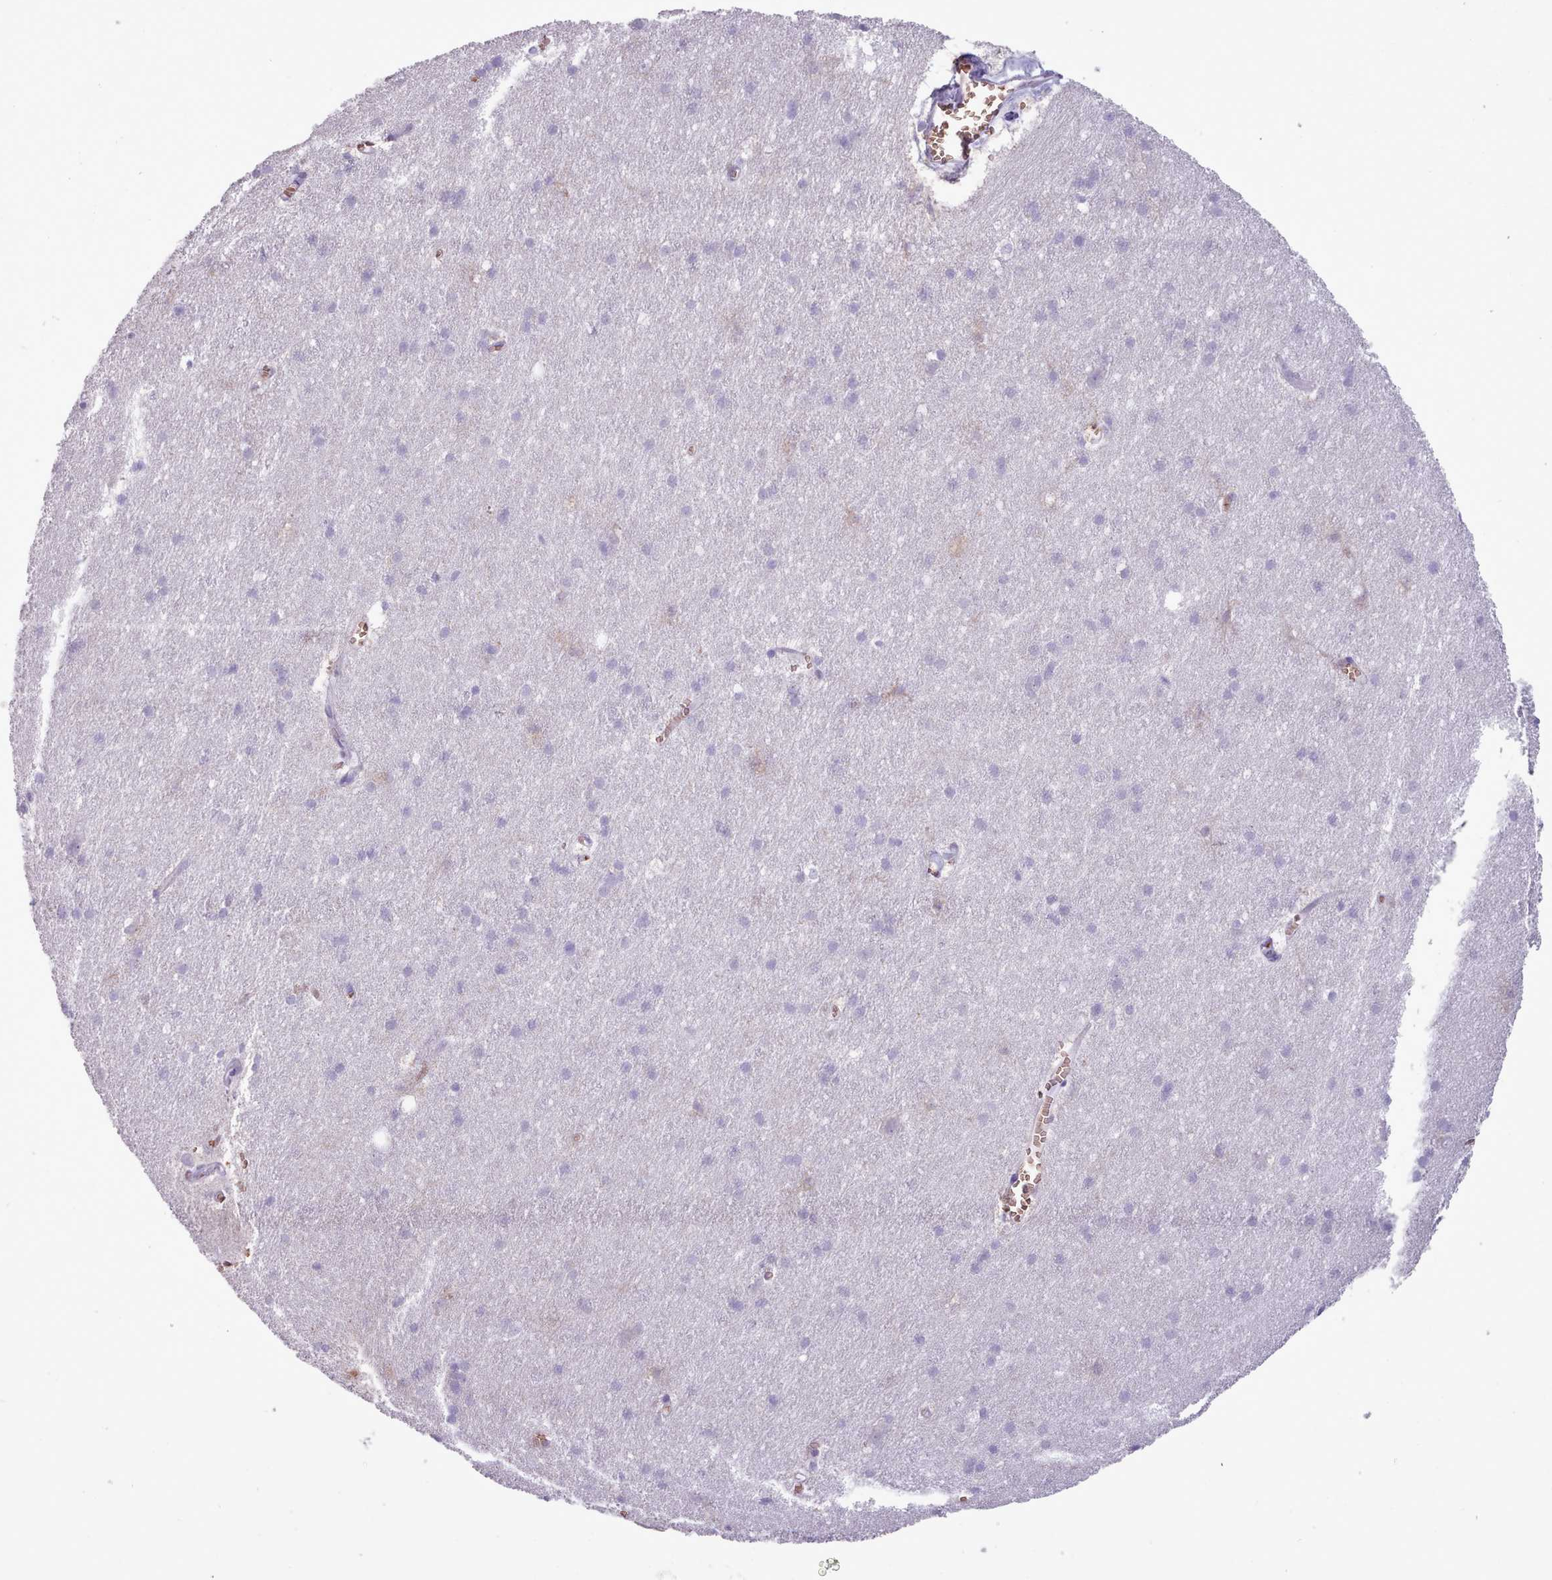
{"staining": {"intensity": "negative", "quantity": "none", "location": "none"}, "tissue": "cerebral cortex", "cell_type": "Endothelial cells", "image_type": "normal", "snomed": [{"axis": "morphology", "description": "Normal tissue, NOS"}, {"axis": "topography", "description": "Cerebral cortex"}], "caption": "The histopathology image exhibits no staining of endothelial cells in unremarkable cerebral cortex. (DAB immunohistochemistry (IHC) visualized using brightfield microscopy, high magnification).", "gene": "AK4P3", "patient": {"sex": "male", "age": 54}}